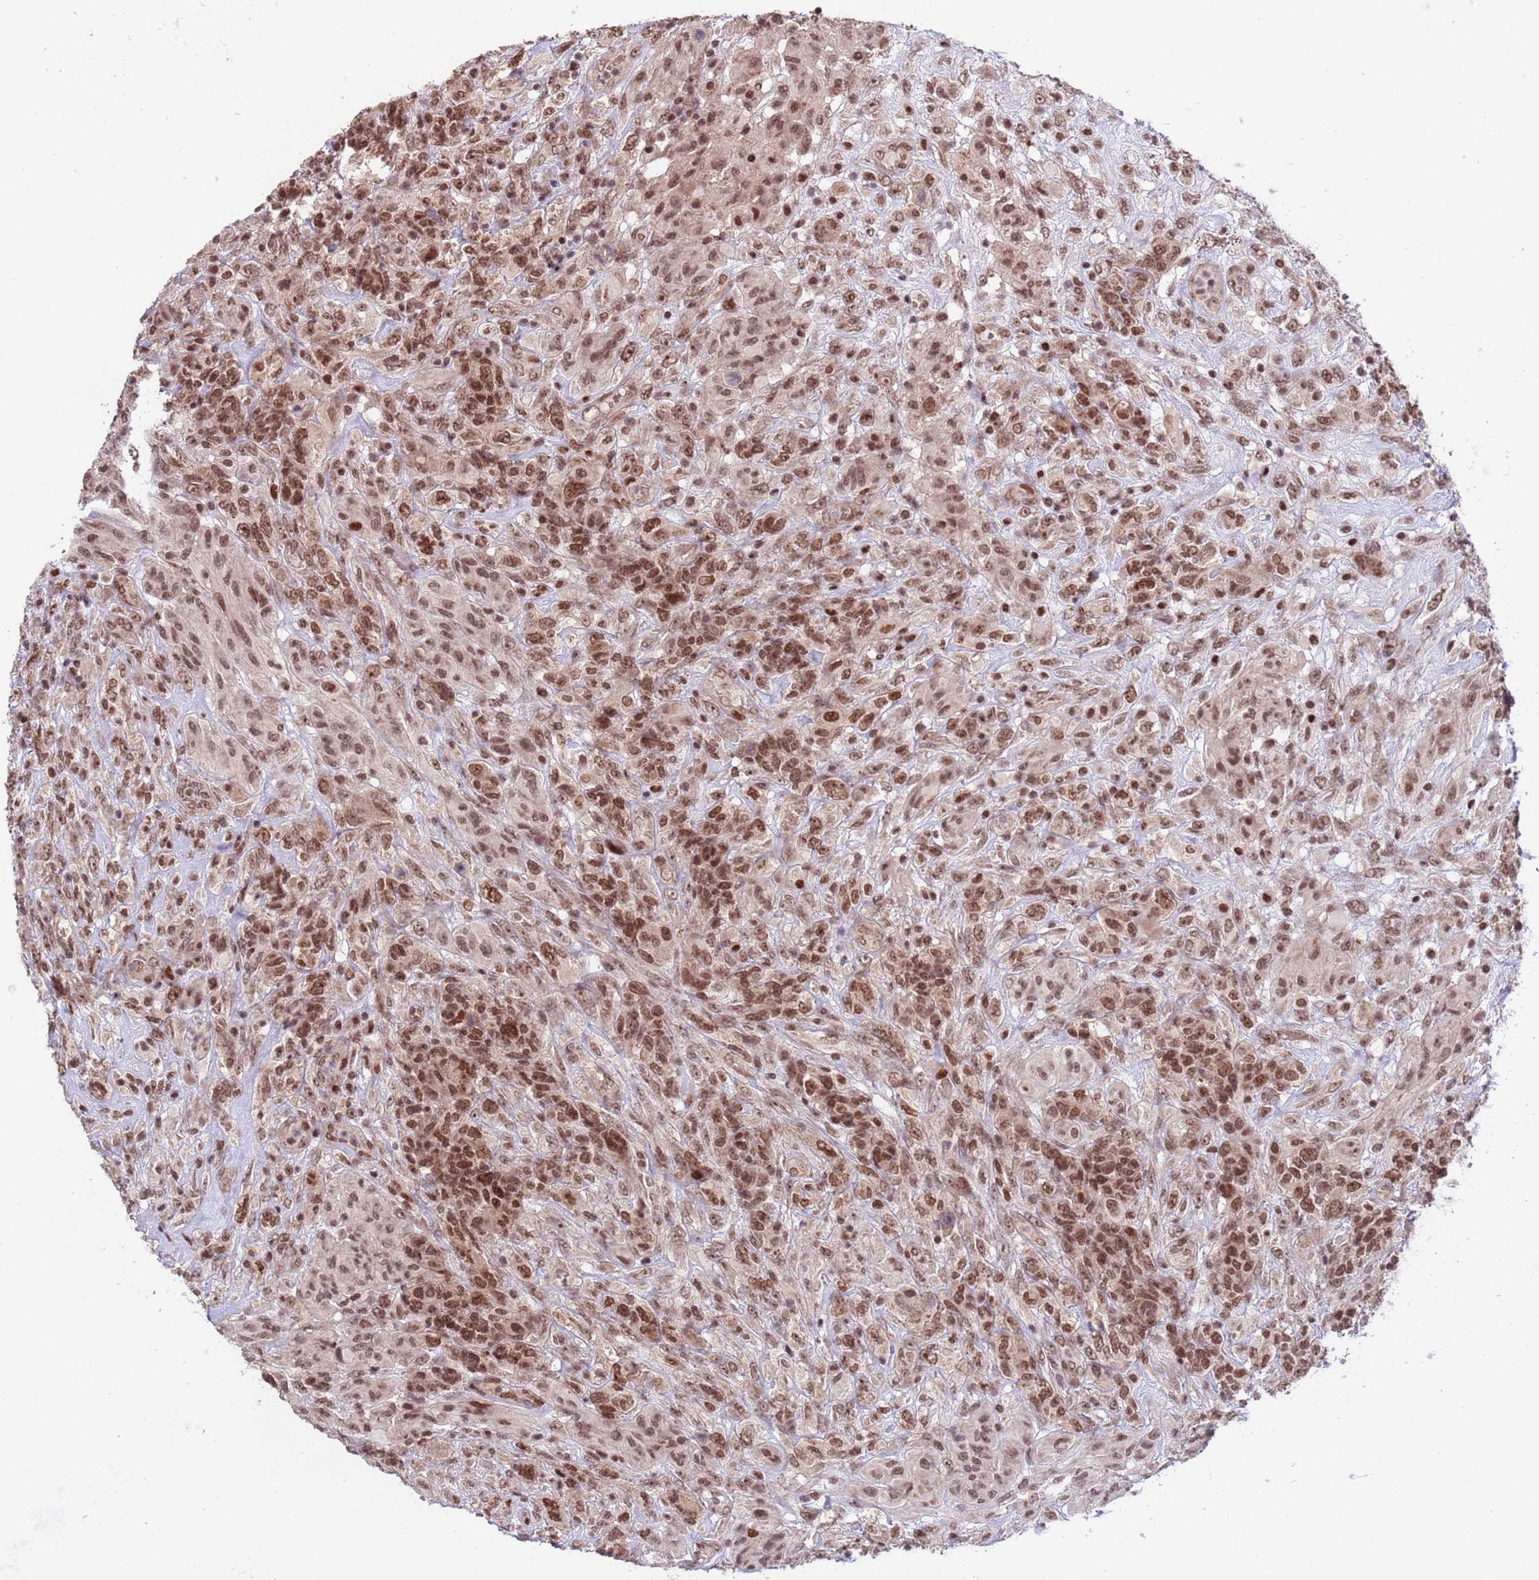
{"staining": {"intensity": "moderate", "quantity": ">75%", "location": "nuclear"}, "tissue": "glioma", "cell_type": "Tumor cells", "image_type": "cancer", "snomed": [{"axis": "morphology", "description": "Glioma, malignant, High grade"}, {"axis": "topography", "description": "Brain"}], "caption": "Immunohistochemistry (IHC) staining of glioma, which reveals medium levels of moderate nuclear staining in about >75% of tumor cells indicating moderate nuclear protein positivity. The staining was performed using DAB (brown) for protein detection and nuclei were counterstained in hematoxylin (blue).", "gene": "PPM1H", "patient": {"sex": "male", "age": 61}}